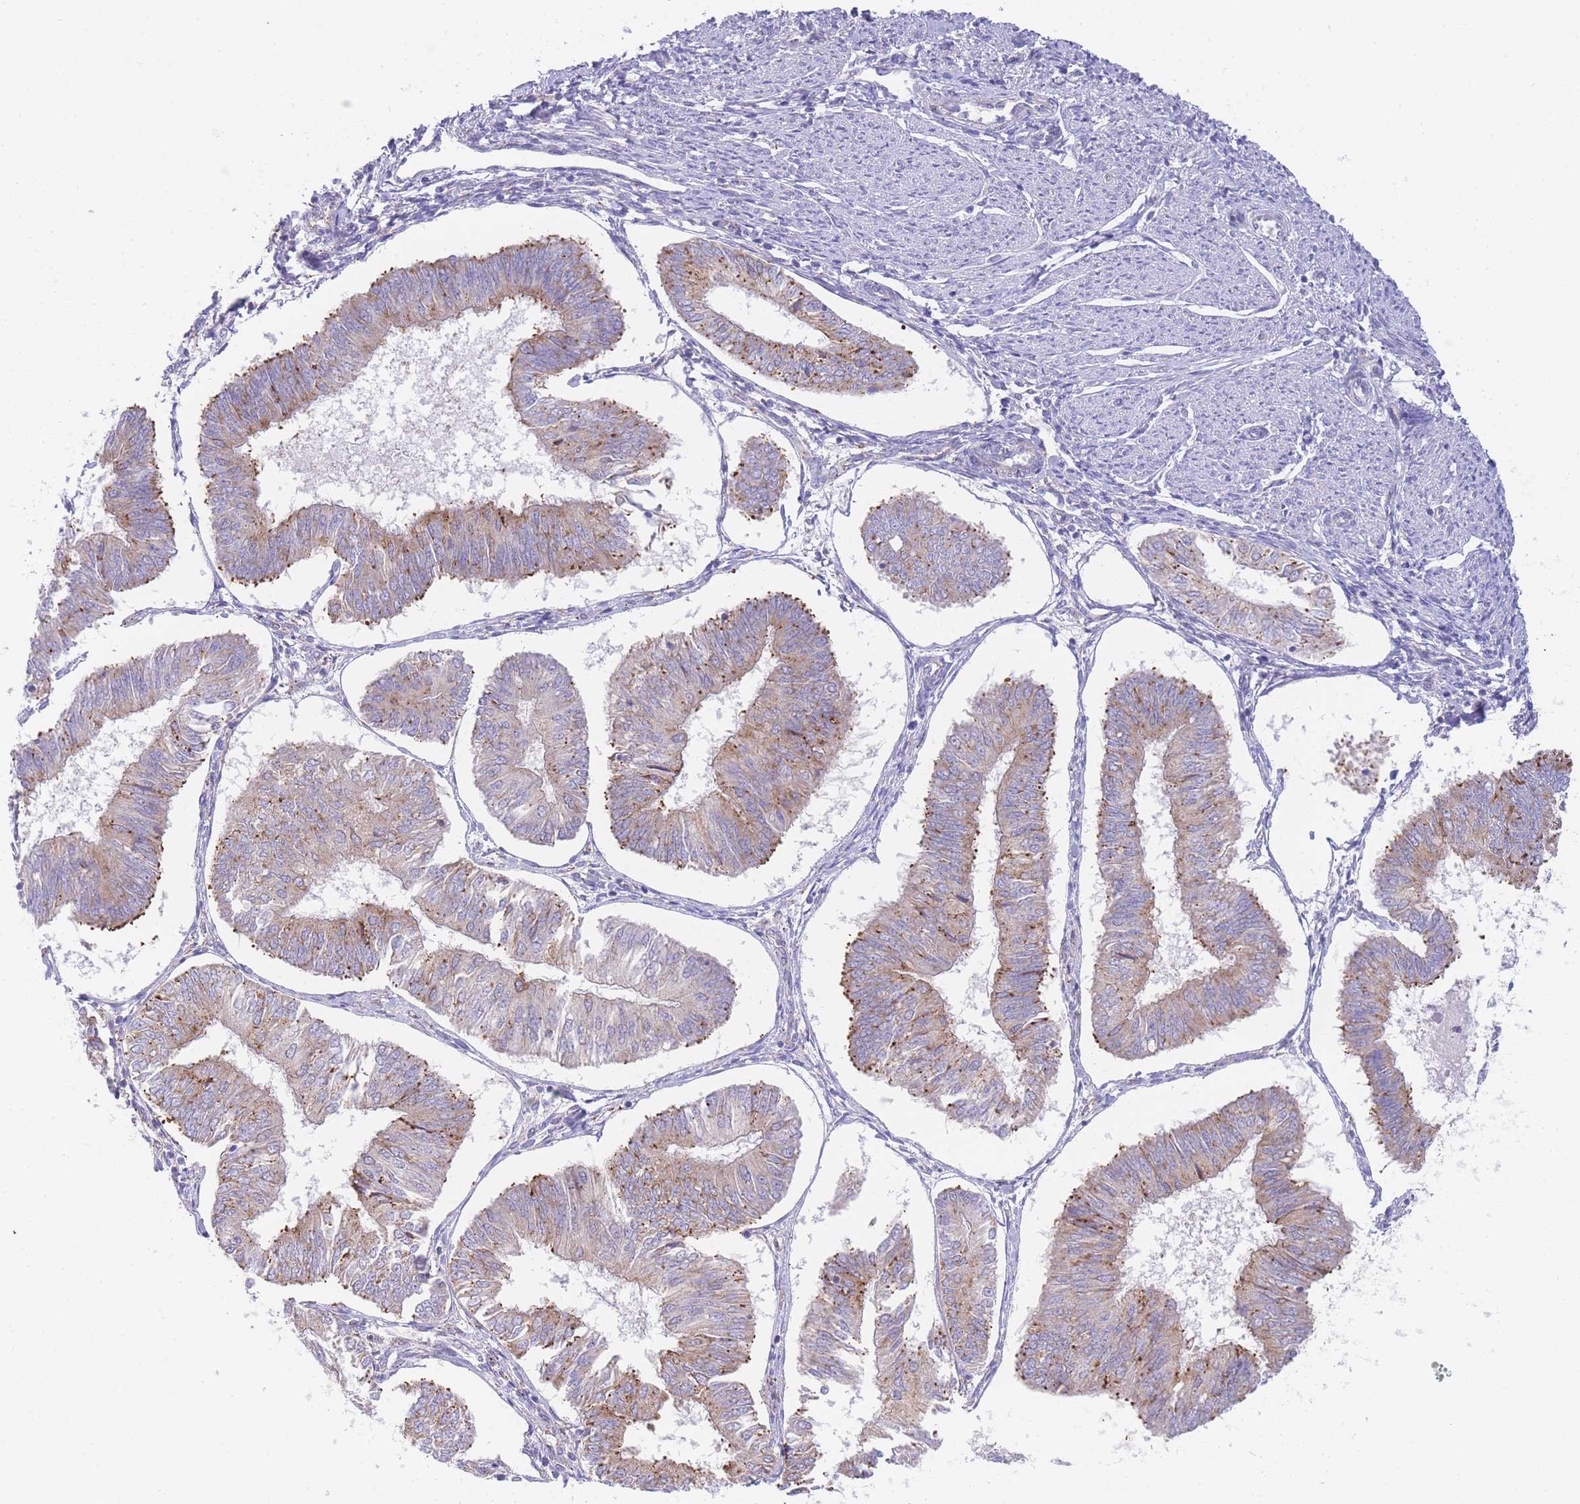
{"staining": {"intensity": "weak", "quantity": ">75%", "location": "cytoplasmic/membranous"}, "tissue": "endometrial cancer", "cell_type": "Tumor cells", "image_type": "cancer", "snomed": [{"axis": "morphology", "description": "Adenocarcinoma, NOS"}, {"axis": "topography", "description": "Endometrium"}], "caption": "DAB immunohistochemical staining of human endometrial cancer displays weak cytoplasmic/membranous protein staining in approximately >75% of tumor cells.", "gene": "ZNF510", "patient": {"sex": "female", "age": 58}}